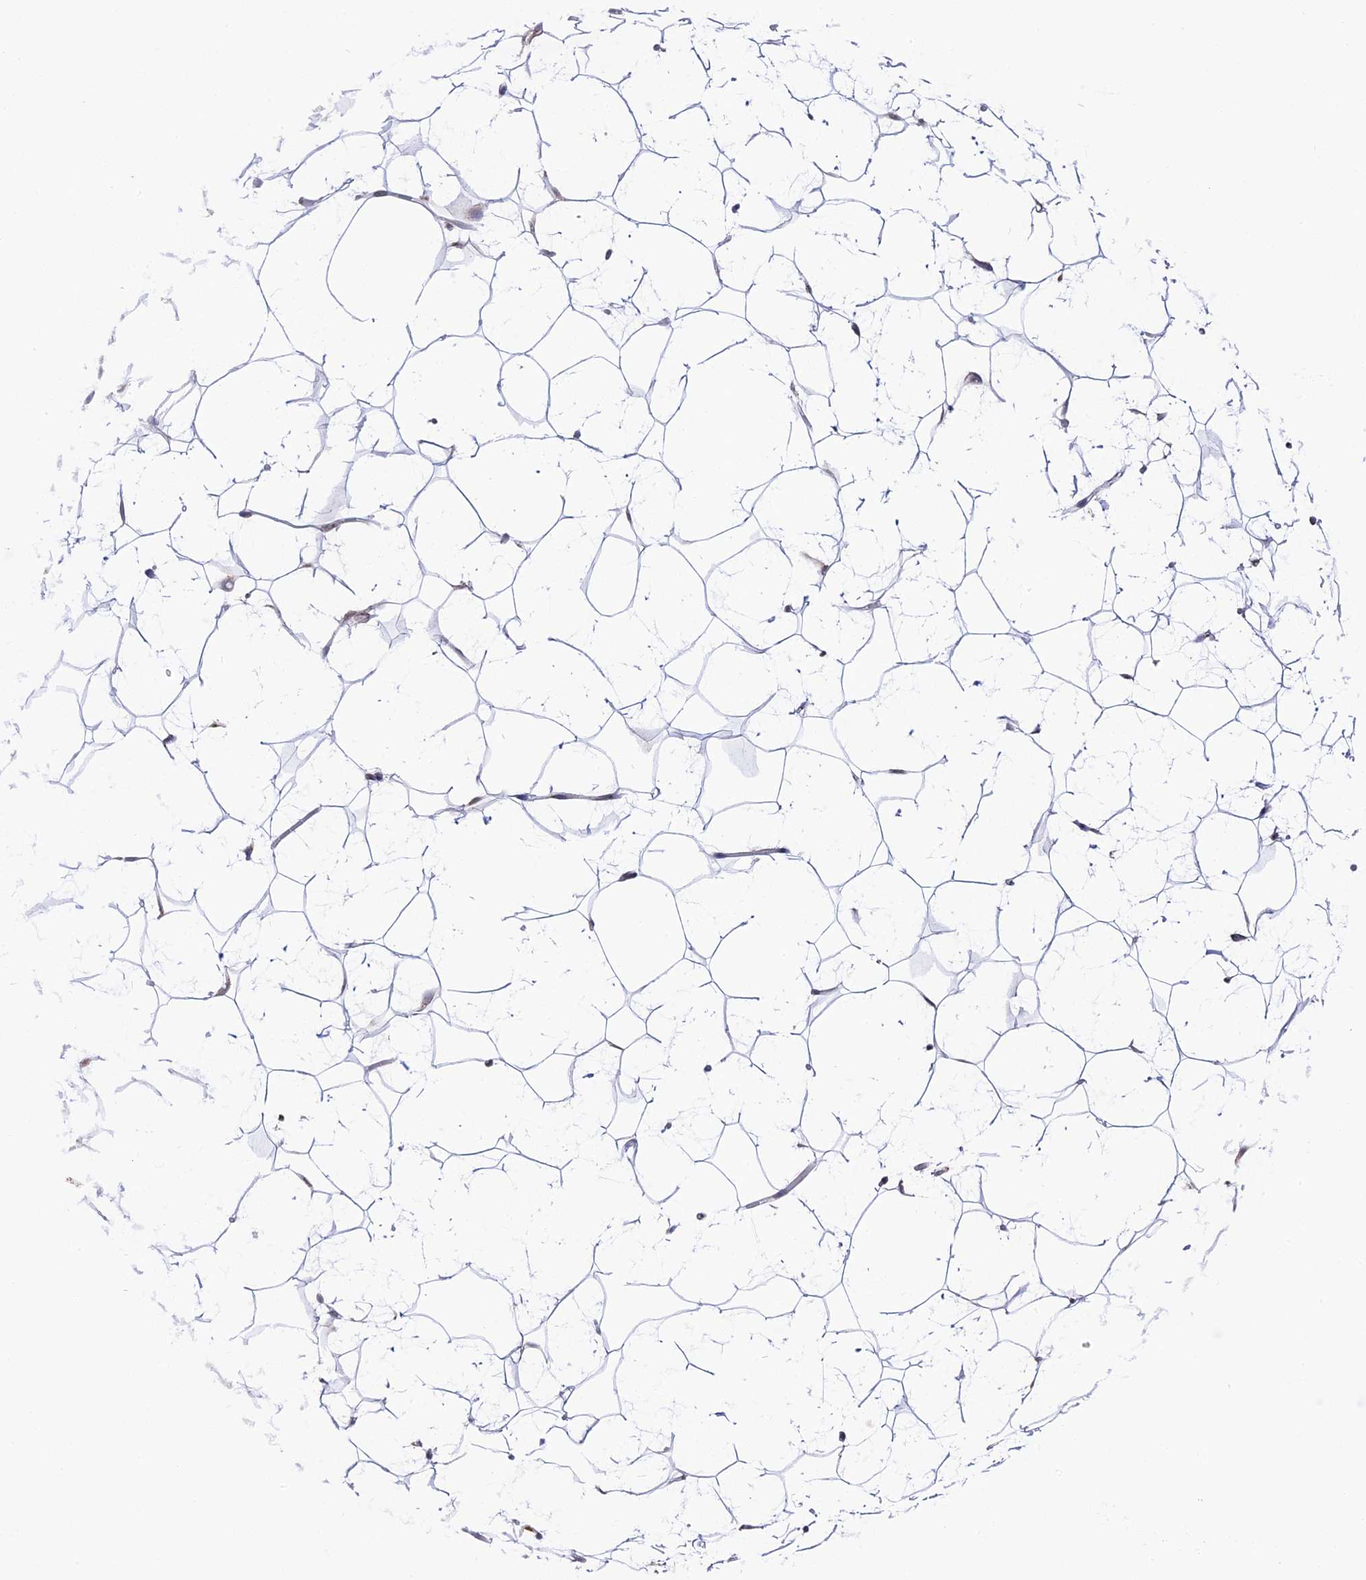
{"staining": {"intensity": "negative", "quantity": "none", "location": "none"}, "tissue": "adipose tissue", "cell_type": "Adipocytes", "image_type": "normal", "snomed": [{"axis": "morphology", "description": "Normal tissue, NOS"}, {"axis": "topography", "description": "Breast"}], "caption": "This is an immunohistochemistry (IHC) micrograph of unremarkable human adipose tissue. There is no expression in adipocytes.", "gene": "HEATR5B", "patient": {"sex": "female", "age": 26}}